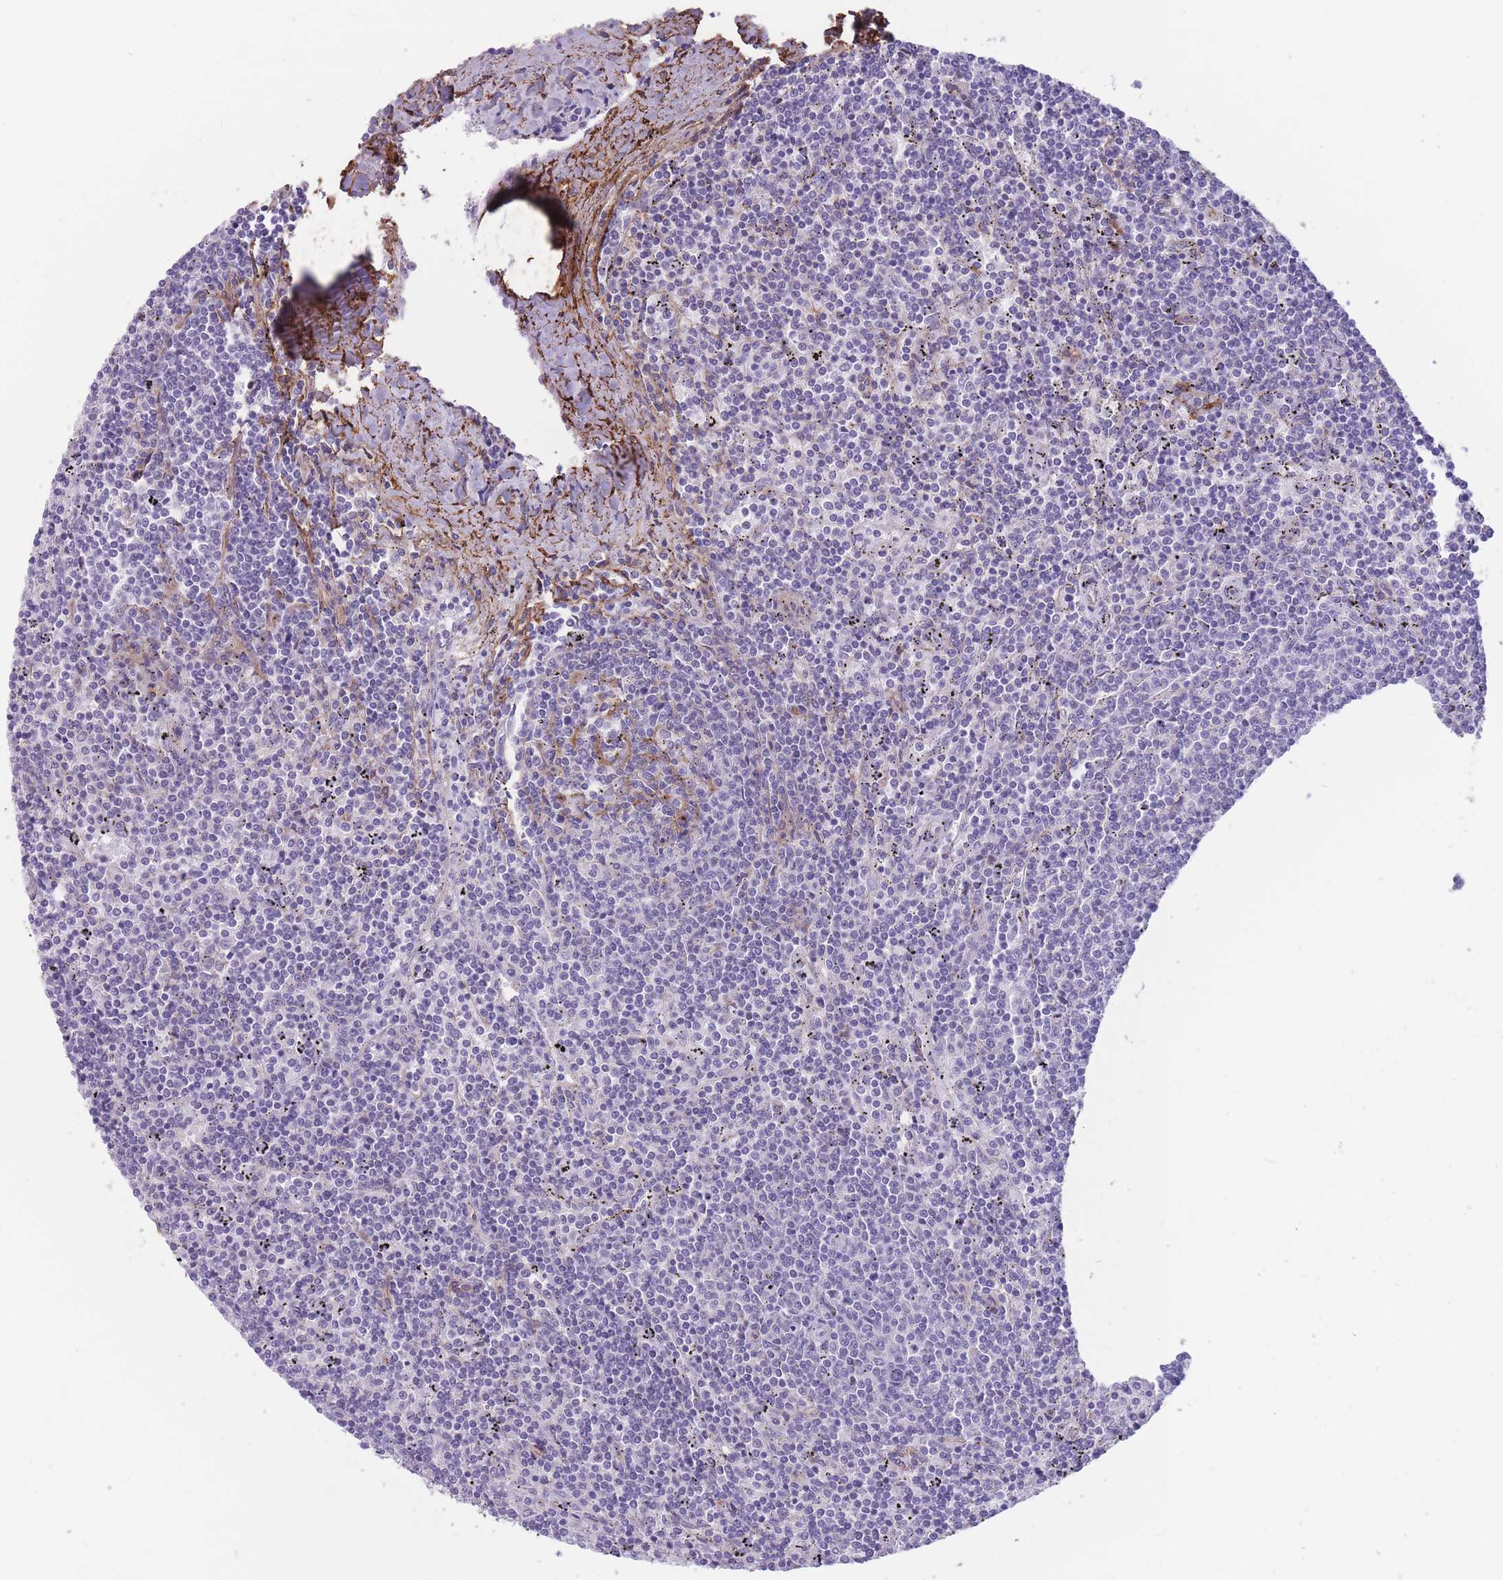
{"staining": {"intensity": "negative", "quantity": "none", "location": "none"}, "tissue": "lymphoma", "cell_type": "Tumor cells", "image_type": "cancer", "snomed": [{"axis": "morphology", "description": "Malignant lymphoma, non-Hodgkin's type, Low grade"}, {"axis": "topography", "description": "Spleen"}], "caption": "Tumor cells show no significant protein staining in low-grade malignant lymphoma, non-Hodgkin's type. (Brightfield microscopy of DAB immunohistochemistry (IHC) at high magnification).", "gene": "DPYD", "patient": {"sex": "female", "age": 50}}